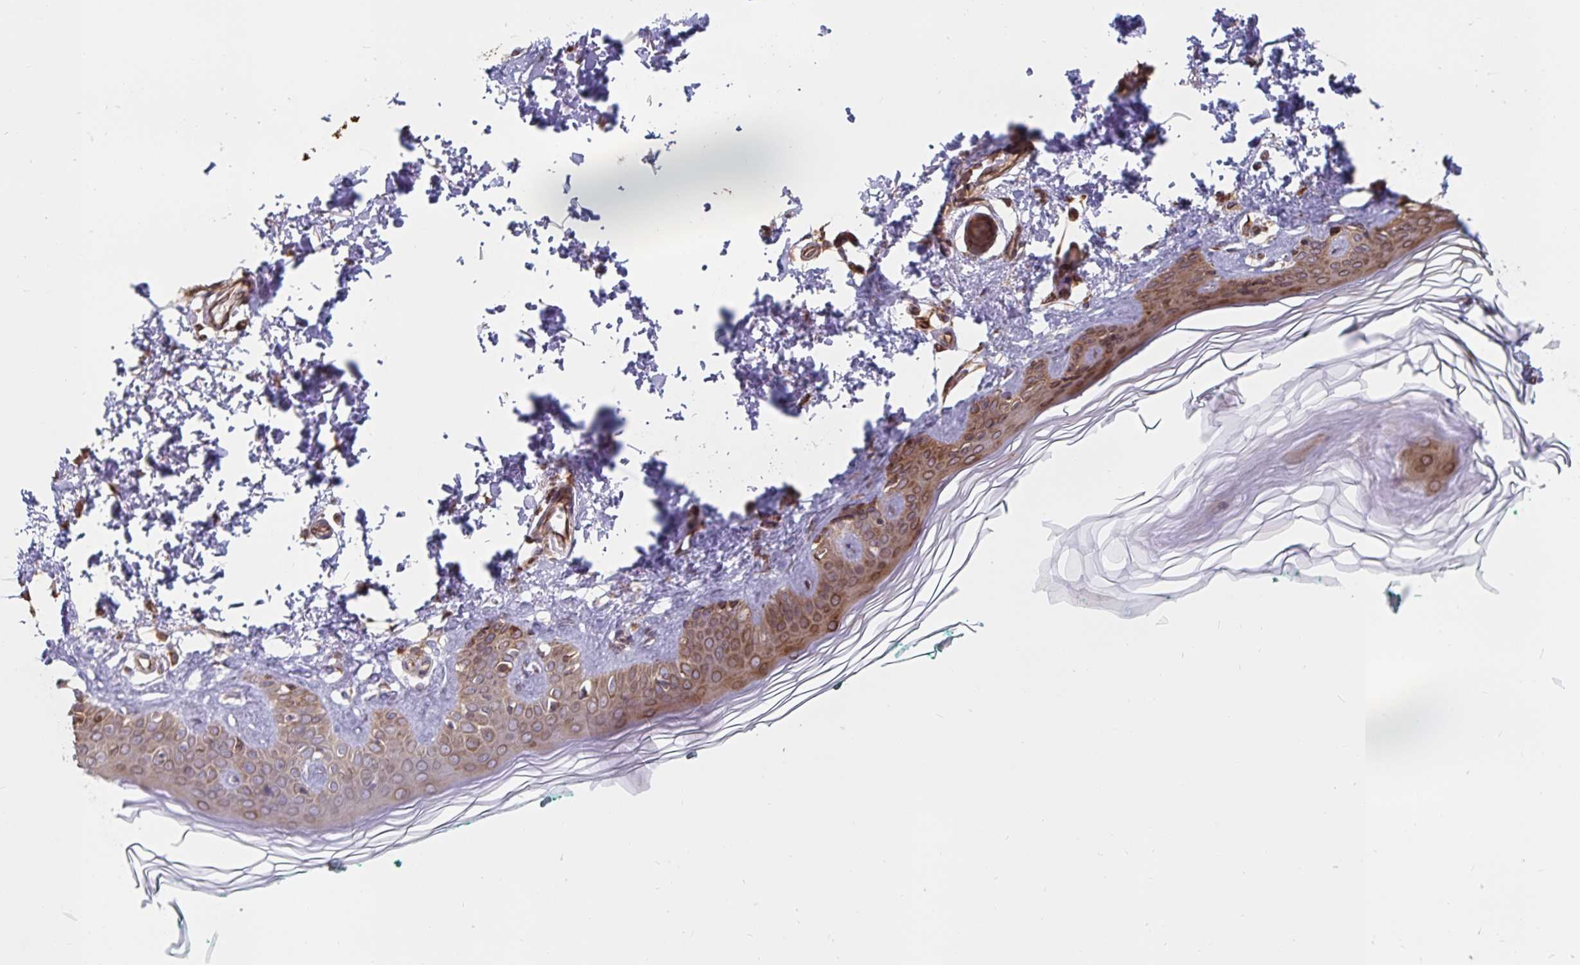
{"staining": {"intensity": "weak", "quantity": "25%-75%", "location": "cytoplasmic/membranous"}, "tissue": "skin", "cell_type": "Fibroblasts", "image_type": "normal", "snomed": [{"axis": "morphology", "description": "Normal tissue, NOS"}, {"axis": "topography", "description": "Skin"}, {"axis": "topography", "description": "Peripheral nerve tissue"}], "caption": "High-magnification brightfield microscopy of benign skin stained with DAB (3,3'-diaminobenzidine) (brown) and counterstained with hematoxylin (blue). fibroblasts exhibit weak cytoplasmic/membranous positivity is present in approximately25%-75% of cells.", "gene": "BCAP29", "patient": {"sex": "female", "age": 45}}